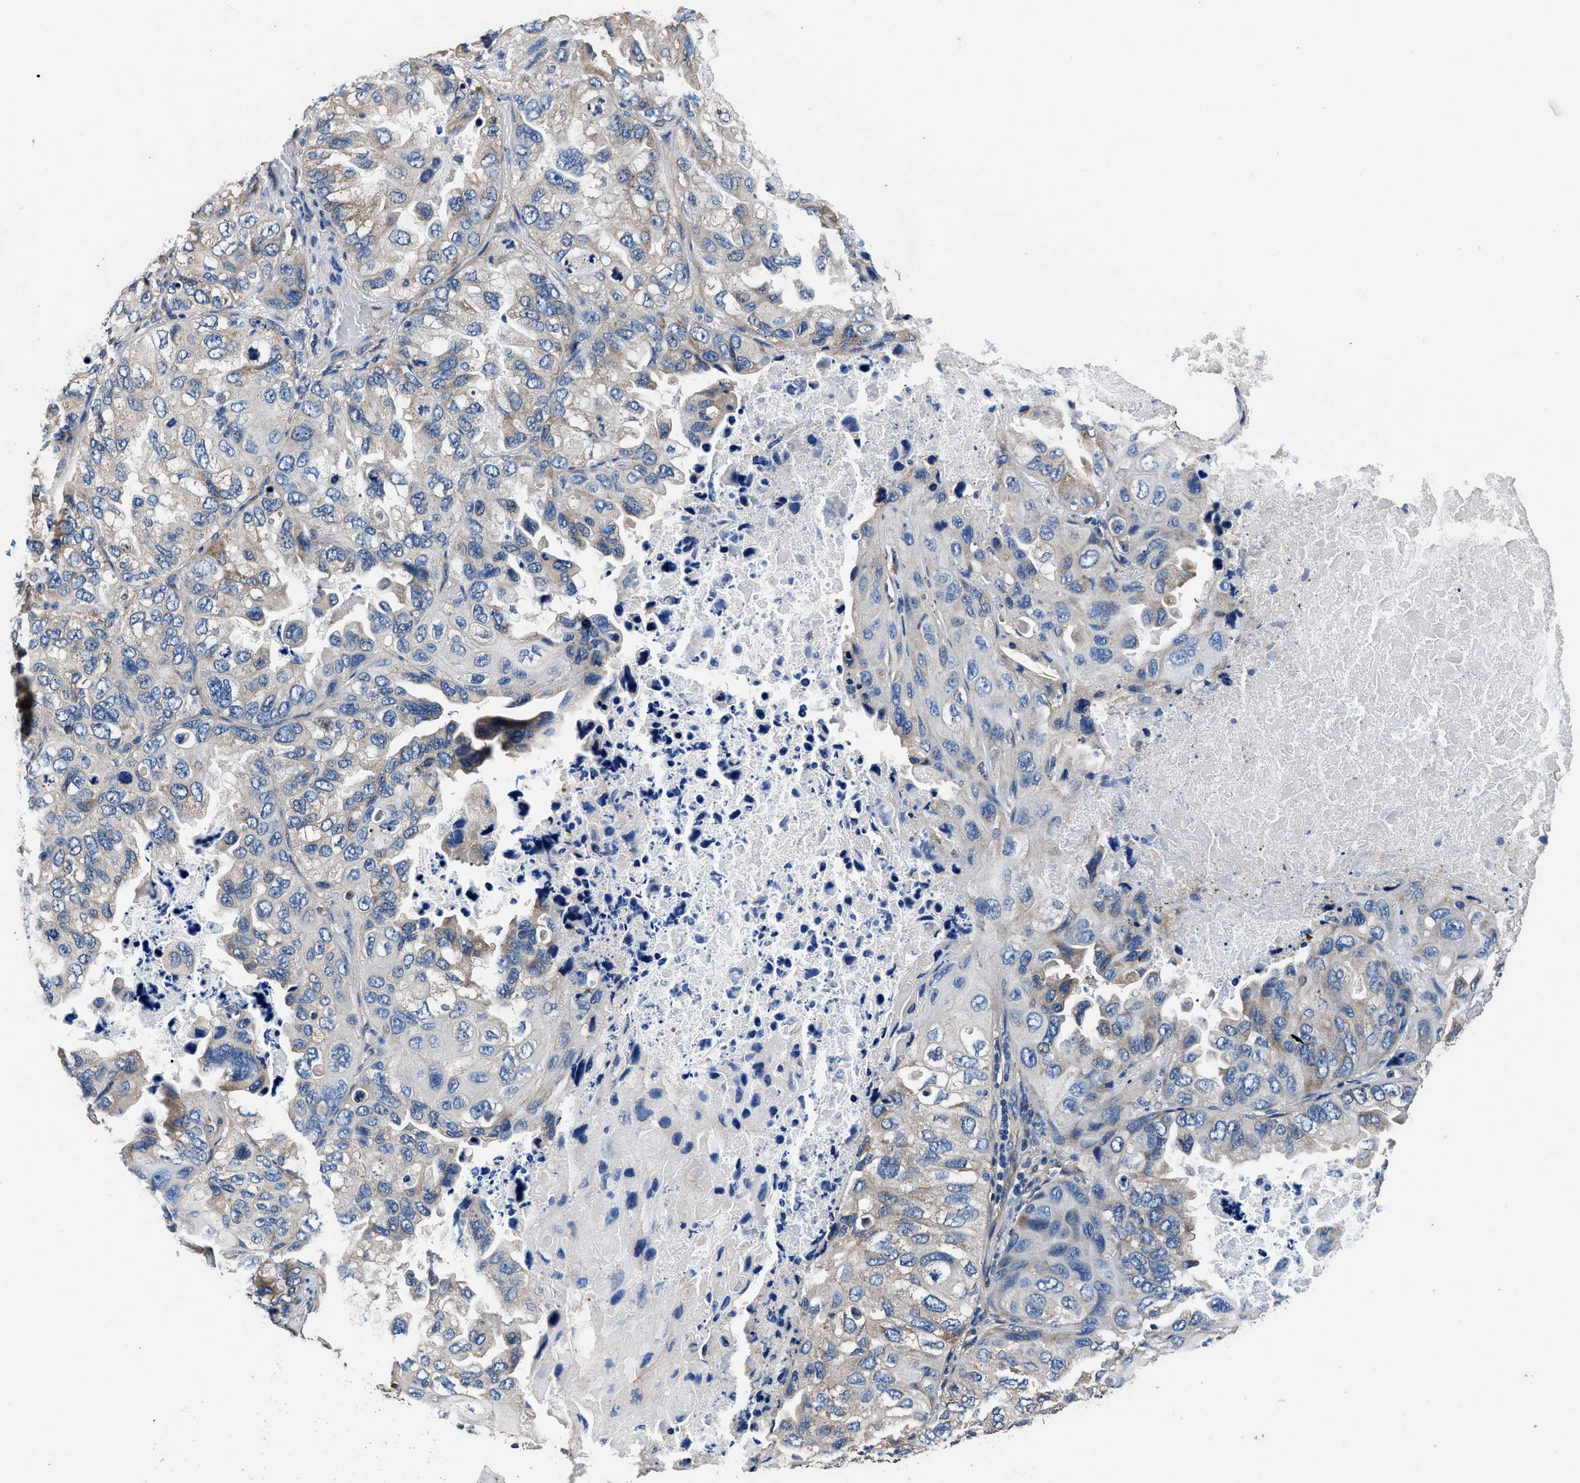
{"staining": {"intensity": "weak", "quantity": "25%-75%", "location": "cytoplasmic/membranous"}, "tissue": "lung cancer", "cell_type": "Tumor cells", "image_type": "cancer", "snomed": [{"axis": "morphology", "description": "Squamous cell carcinoma, NOS"}, {"axis": "topography", "description": "Lung"}], "caption": "This is a photomicrograph of immunohistochemistry staining of lung cancer (squamous cell carcinoma), which shows weak staining in the cytoplasmic/membranous of tumor cells.", "gene": "DHRS7B", "patient": {"sex": "female", "age": 73}}